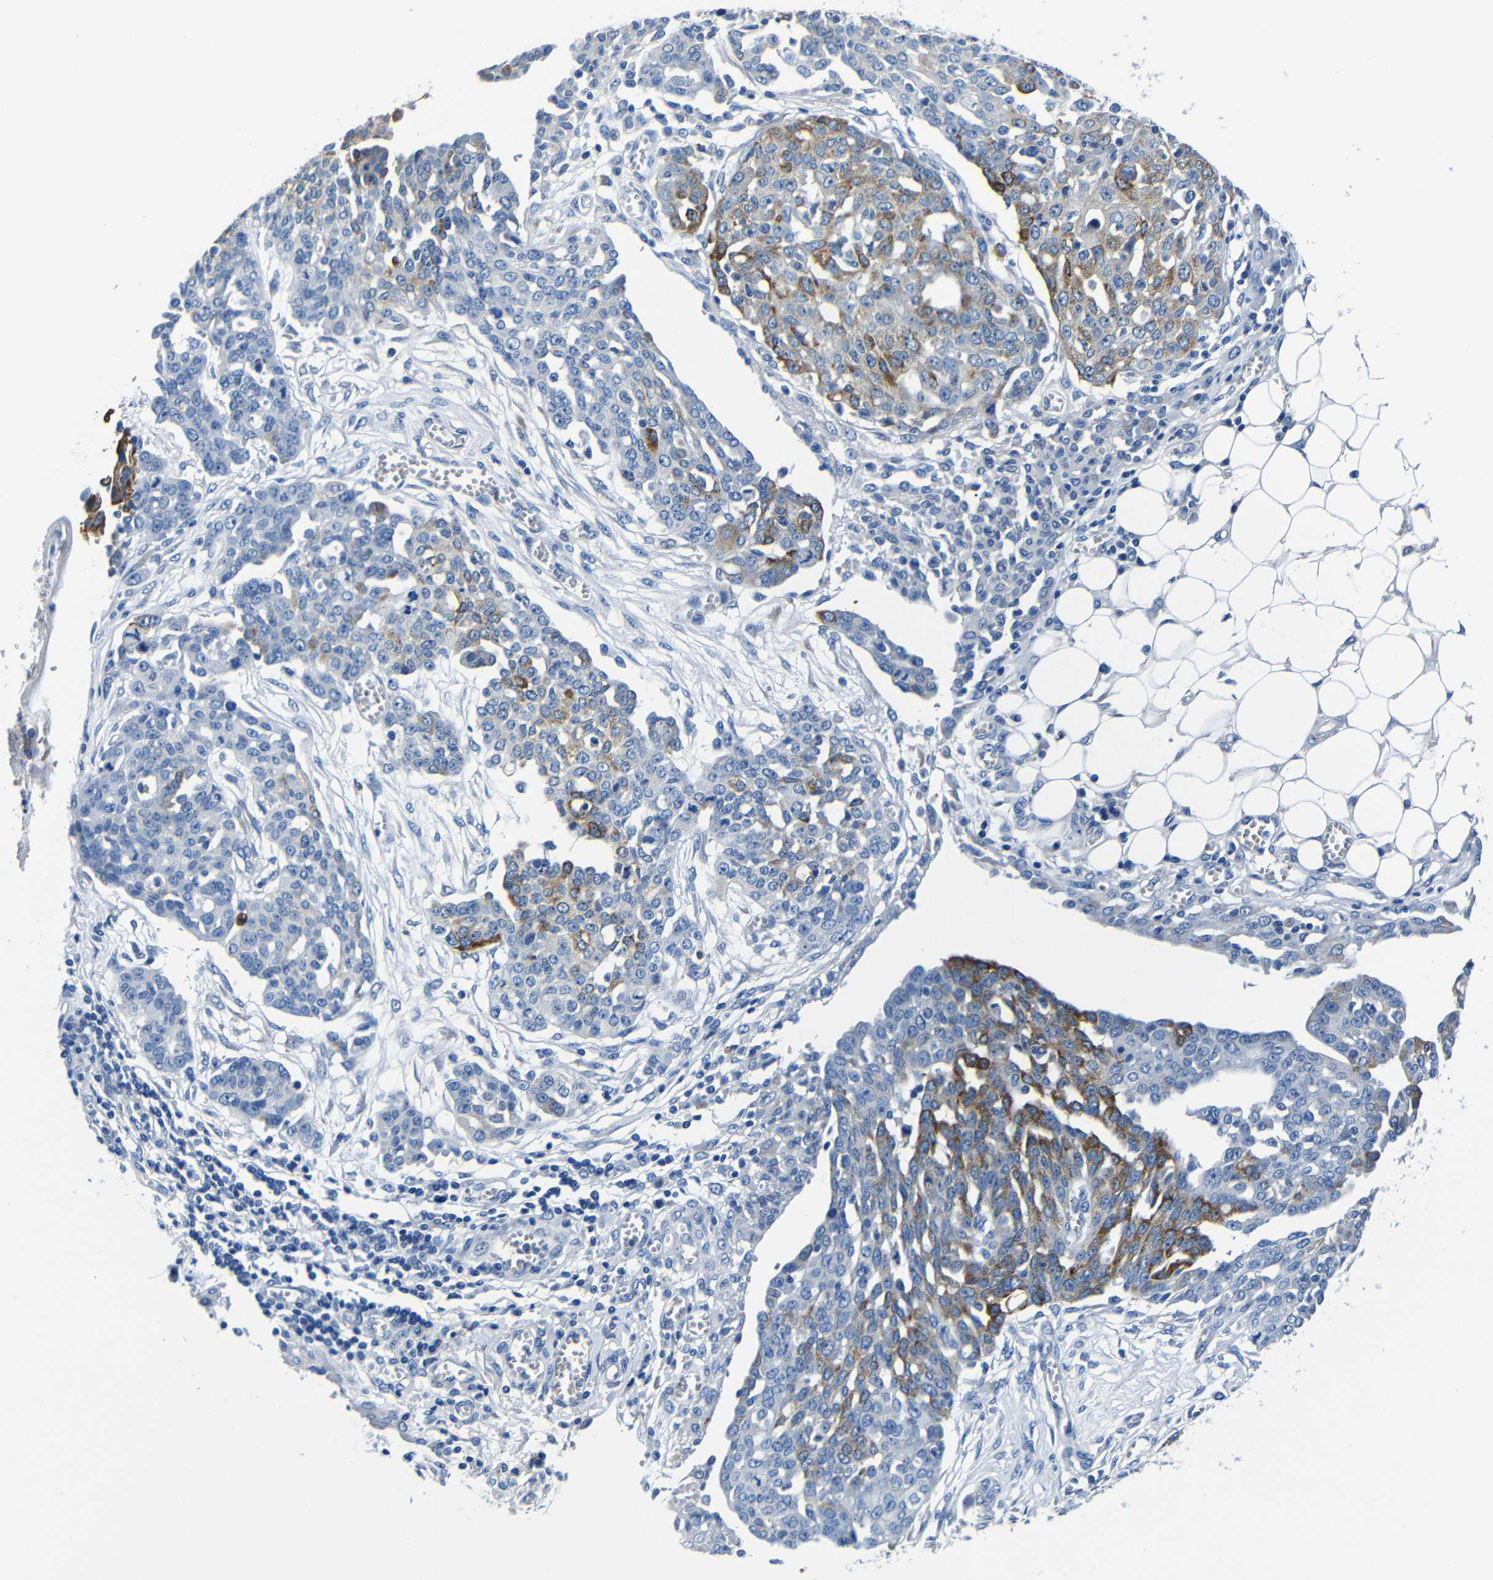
{"staining": {"intensity": "moderate", "quantity": "25%-75%", "location": "cytoplasmic/membranous"}, "tissue": "ovarian cancer", "cell_type": "Tumor cells", "image_type": "cancer", "snomed": [{"axis": "morphology", "description": "Cystadenocarcinoma, serous, NOS"}, {"axis": "topography", "description": "Soft tissue"}, {"axis": "topography", "description": "Ovary"}], "caption": "The immunohistochemical stain labels moderate cytoplasmic/membranous staining in tumor cells of ovarian cancer (serous cystadenocarcinoma) tissue.", "gene": "TNFAIP1", "patient": {"sex": "female", "age": 57}}